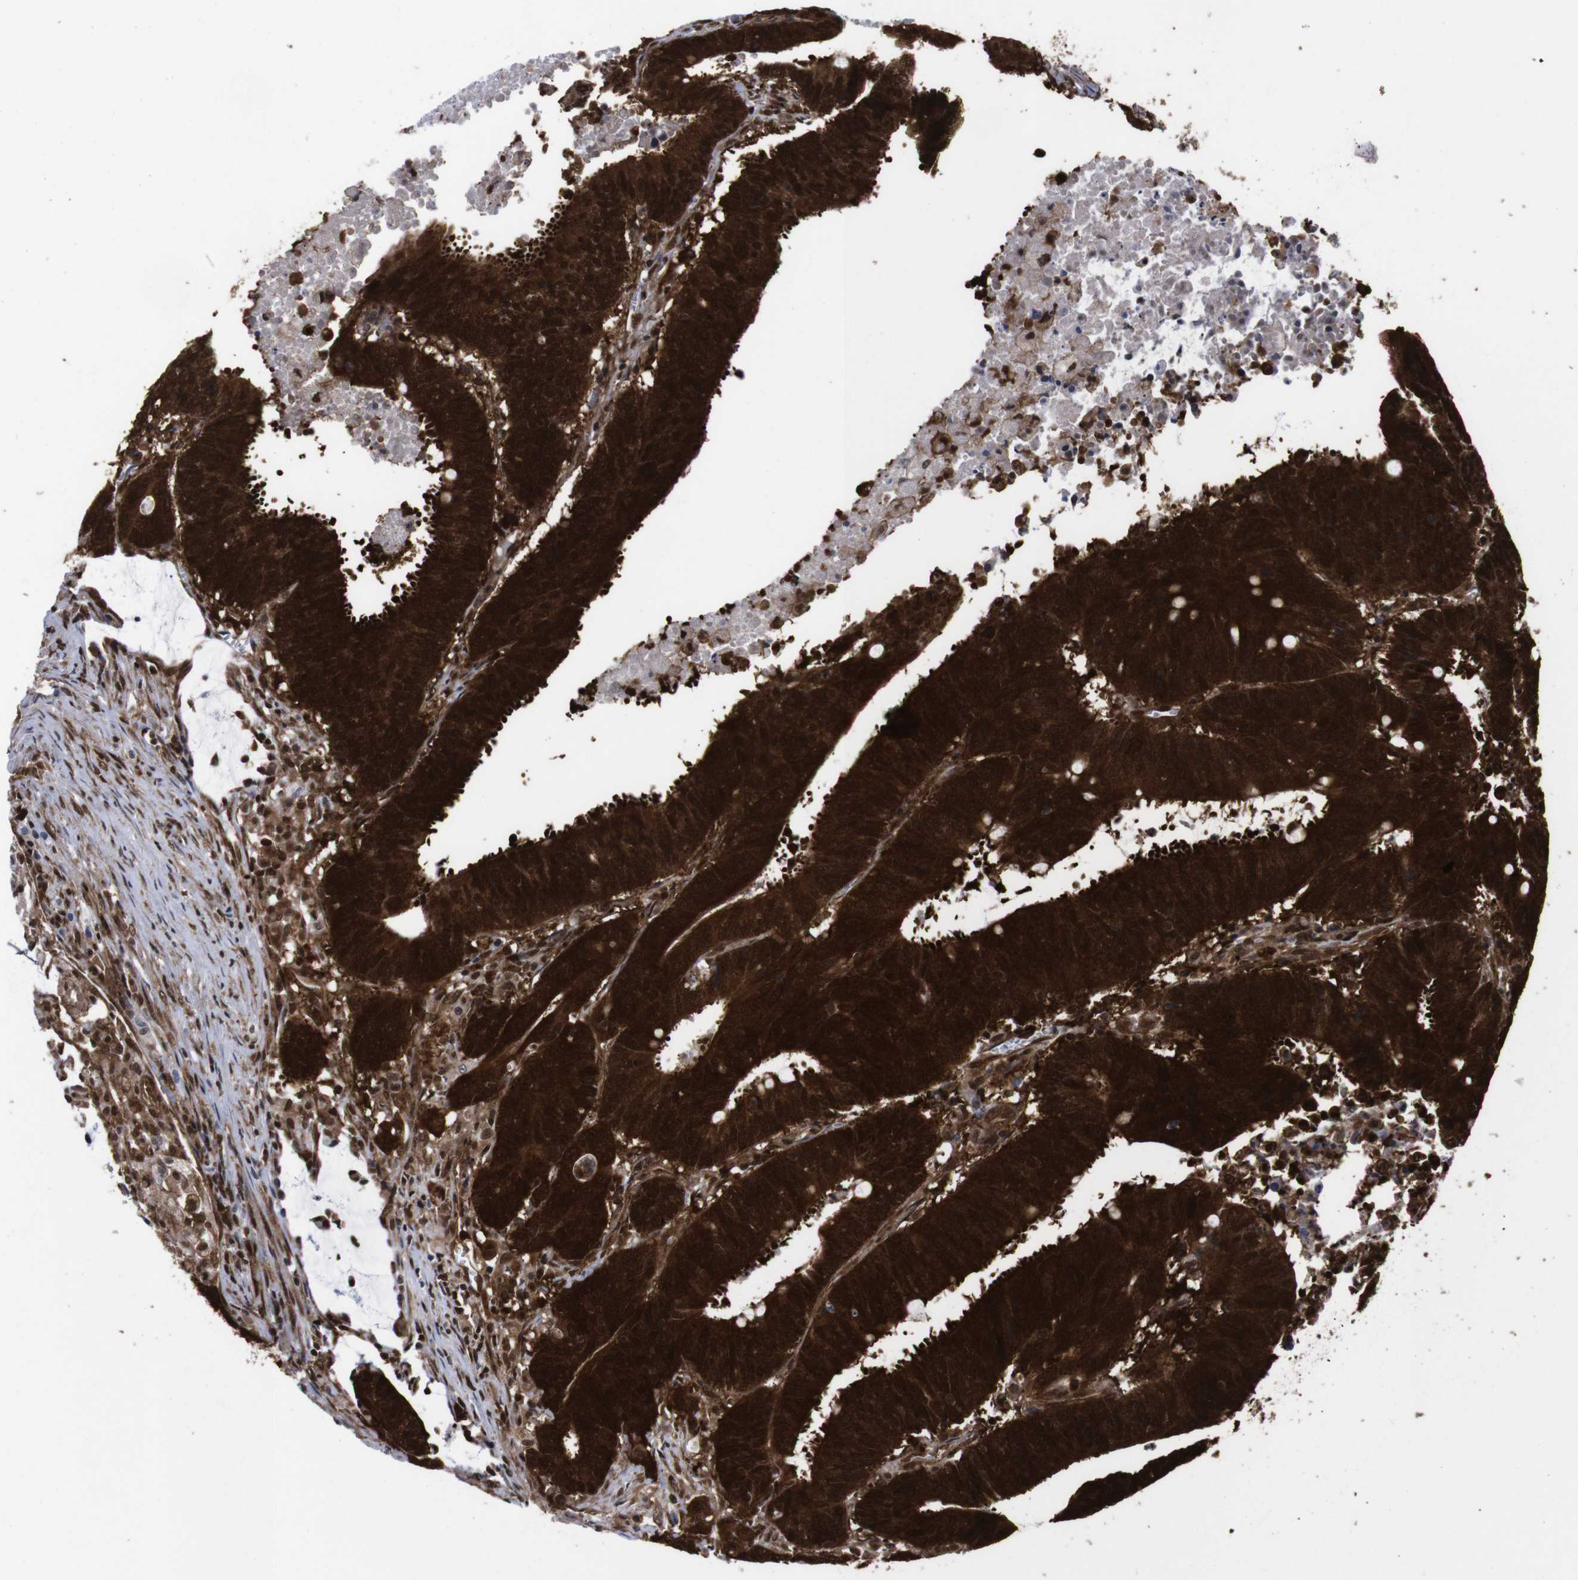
{"staining": {"intensity": "strong", "quantity": ">75%", "location": "cytoplasmic/membranous,nuclear"}, "tissue": "colorectal cancer", "cell_type": "Tumor cells", "image_type": "cancer", "snomed": [{"axis": "morphology", "description": "Adenocarcinoma, NOS"}, {"axis": "topography", "description": "Colon"}], "caption": "IHC micrograph of neoplastic tissue: human colorectal adenocarcinoma stained using immunohistochemistry demonstrates high levels of strong protein expression localized specifically in the cytoplasmic/membranous and nuclear of tumor cells, appearing as a cytoplasmic/membranous and nuclear brown color.", "gene": "UBQLN2", "patient": {"sex": "male", "age": 45}}